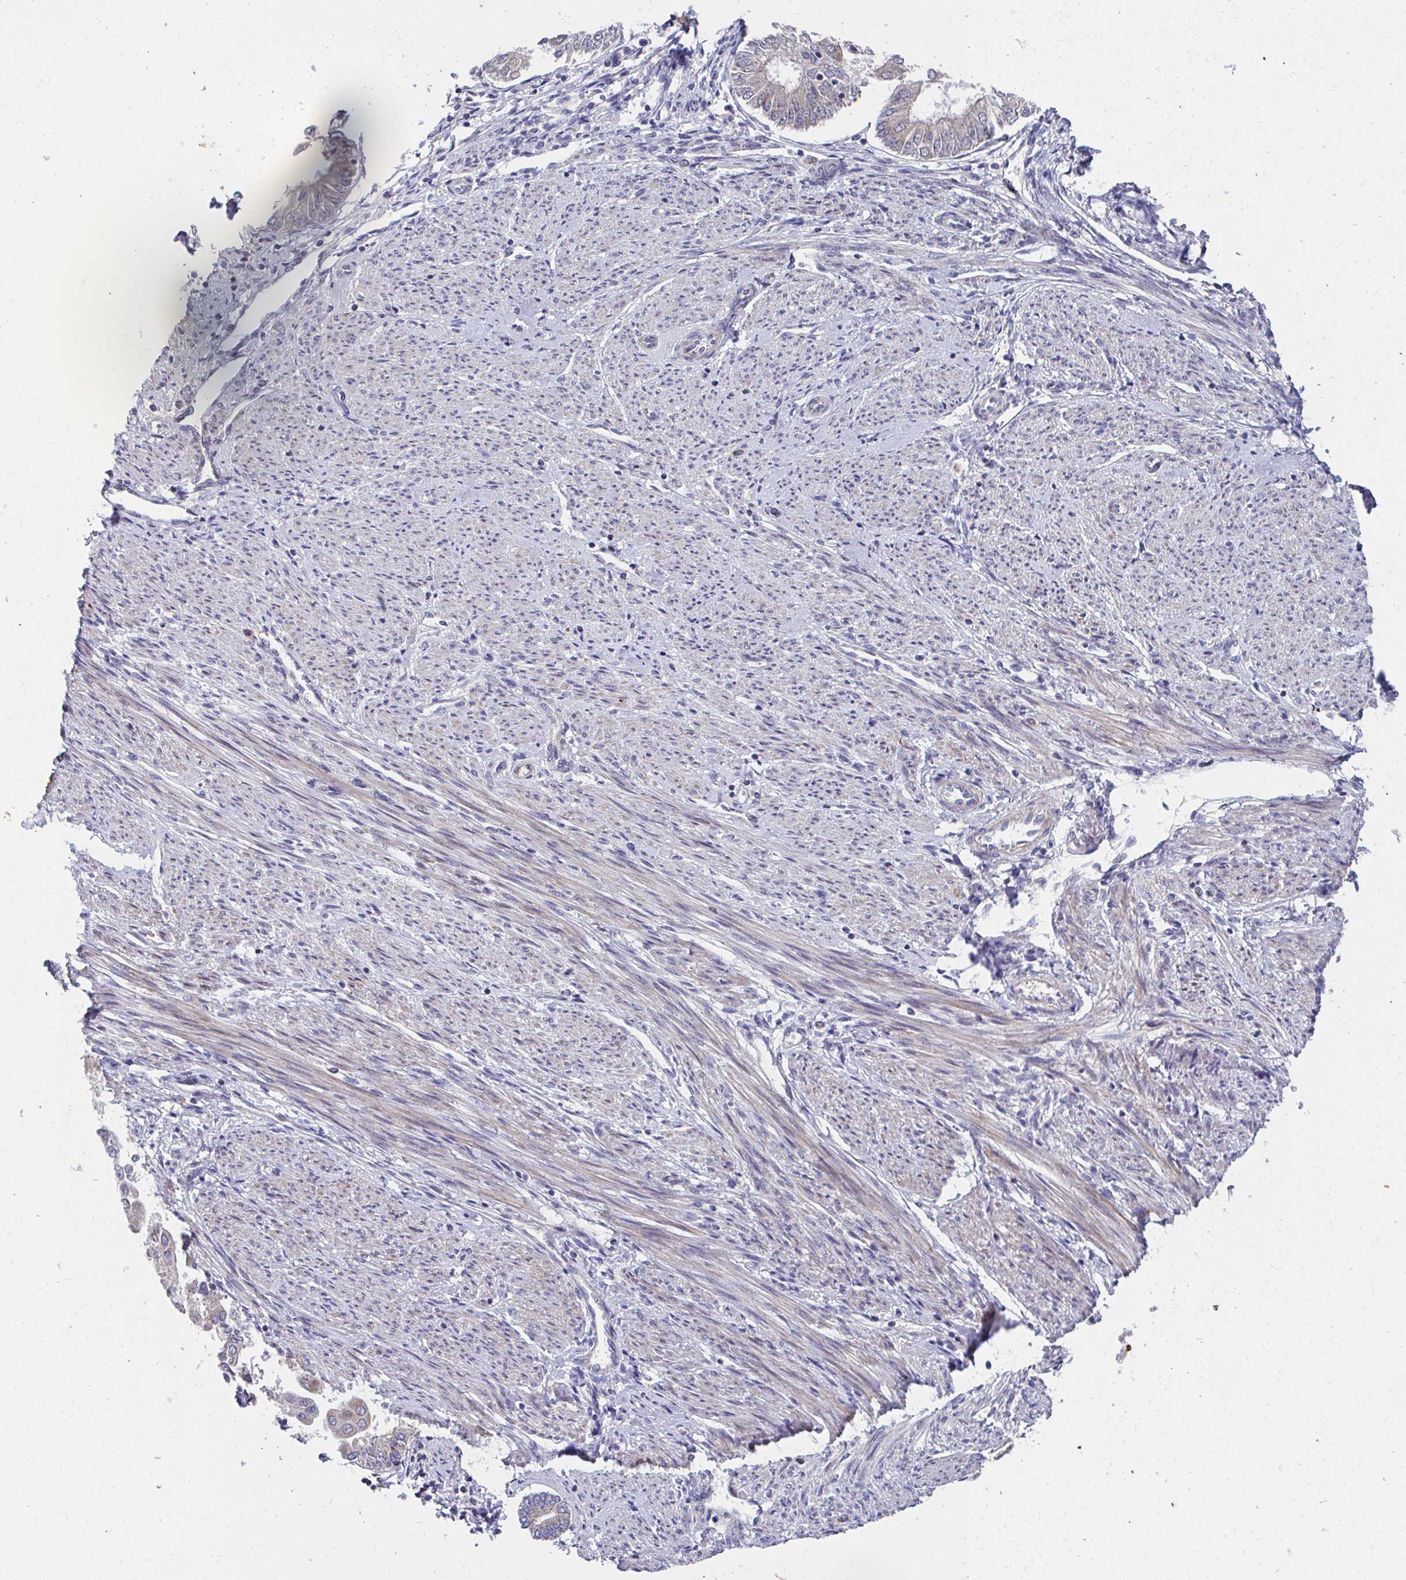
{"staining": {"intensity": "weak", "quantity": "<25%", "location": "cytoplasmic/membranous"}, "tissue": "endometrial cancer", "cell_type": "Tumor cells", "image_type": "cancer", "snomed": [{"axis": "morphology", "description": "Adenocarcinoma, NOS"}, {"axis": "topography", "description": "Endometrium"}], "caption": "Immunohistochemistry micrograph of neoplastic tissue: endometrial cancer (adenocarcinoma) stained with DAB displays no significant protein expression in tumor cells.", "gene": "PEX3", "patient": {"sex": "female", "age": 68}}